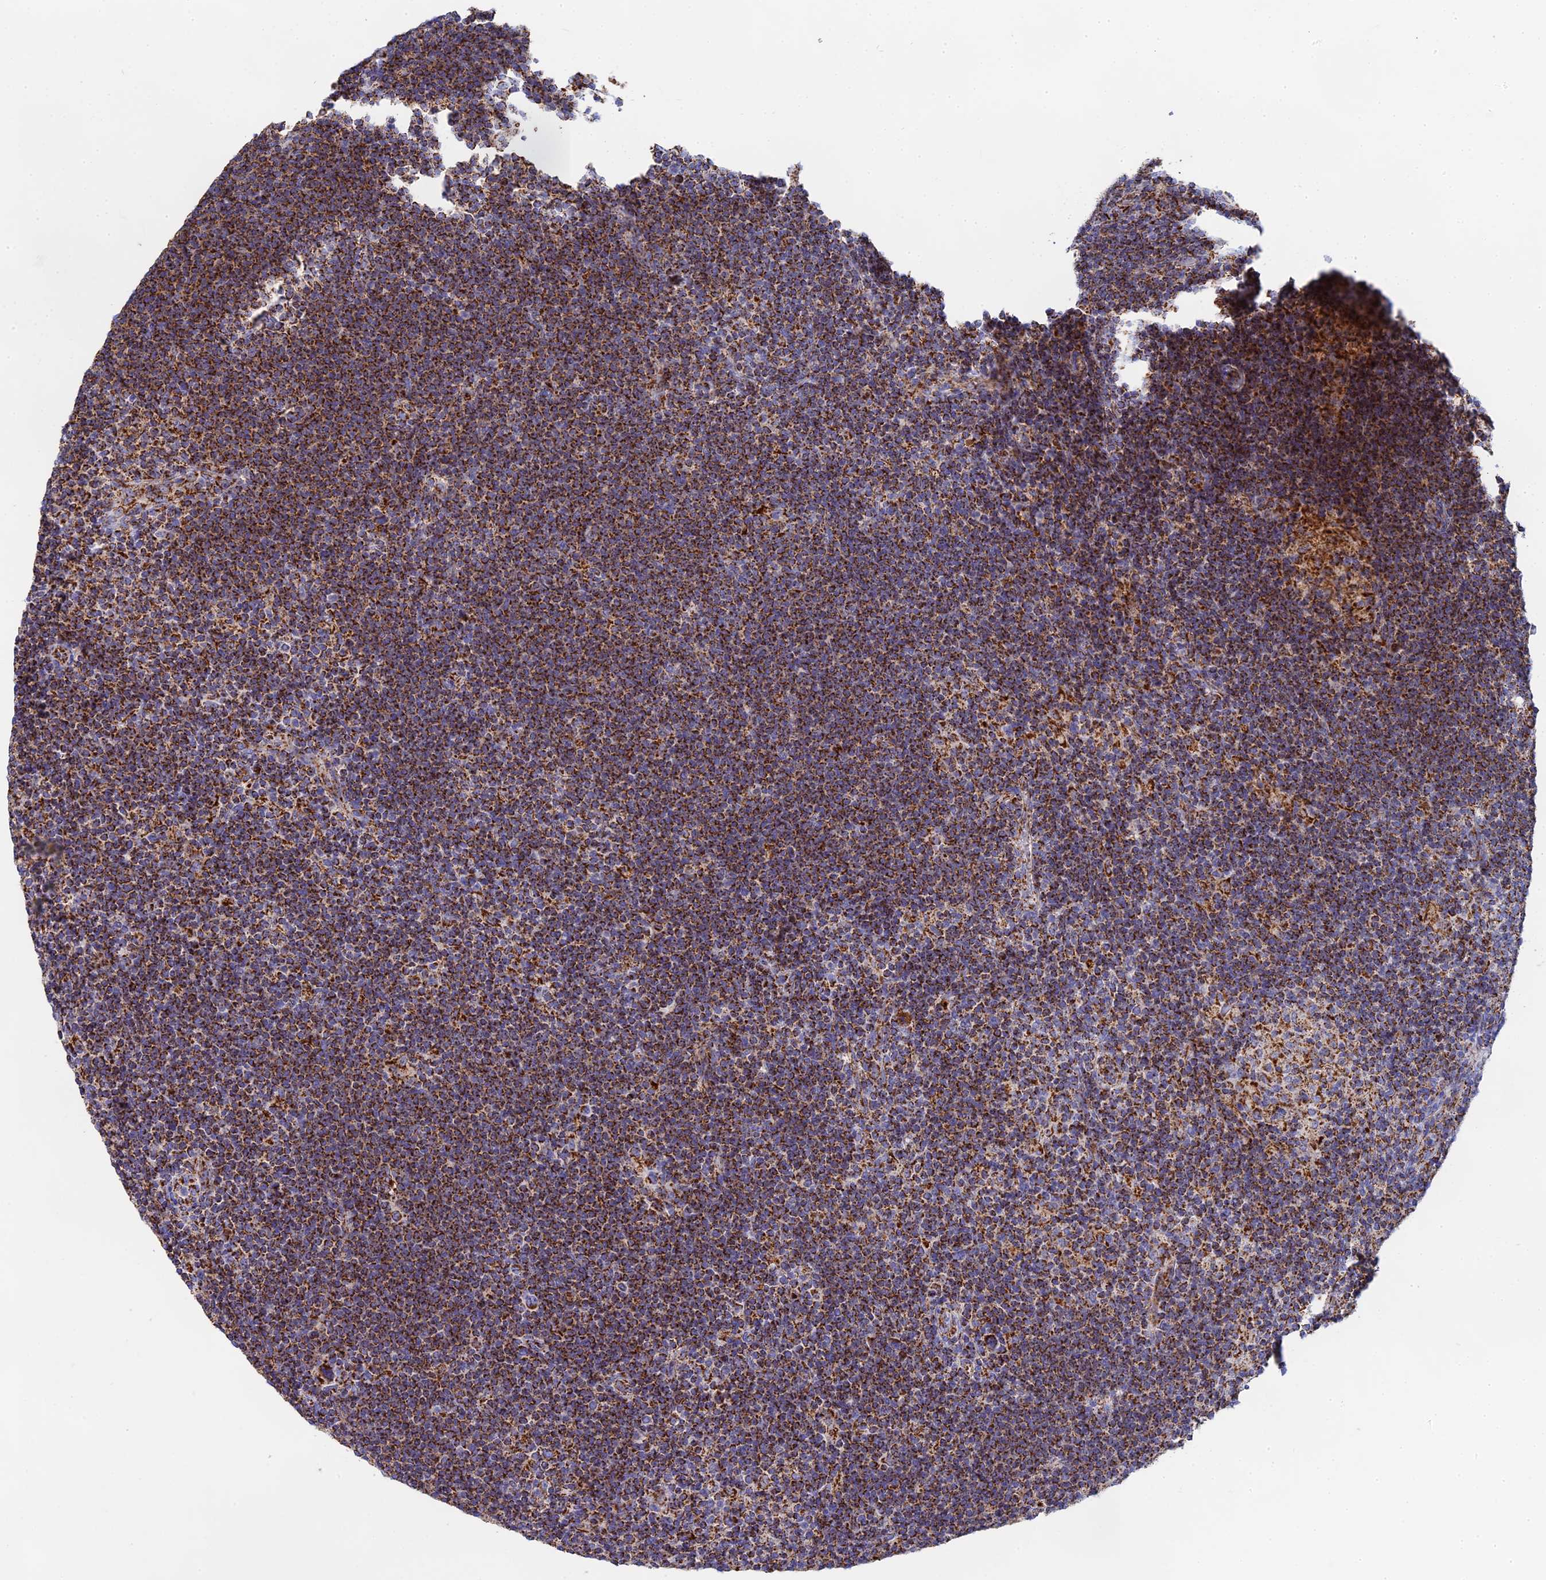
{"staining": {"intensity": "strong", "quantity": ">75%", "location": "cytoplasmic/membranous"}, "tissue": "lymphoma", "cell_type": "Tumor cells", "image_type": "cancer", "snomed": [{"axis": "morphology", "description": "Hodgkin's disease, NOS"}, {"axis": "topography", "description": "Lymph node"}], "caption": "Protein expression analysis of human Hodgkin's disease reveals strong cytoplasmic/membranous positivity in approximately >75% of tumor cells.", "gene": "NDUFA5", "patient": {"sex": "female", "age": 57}}